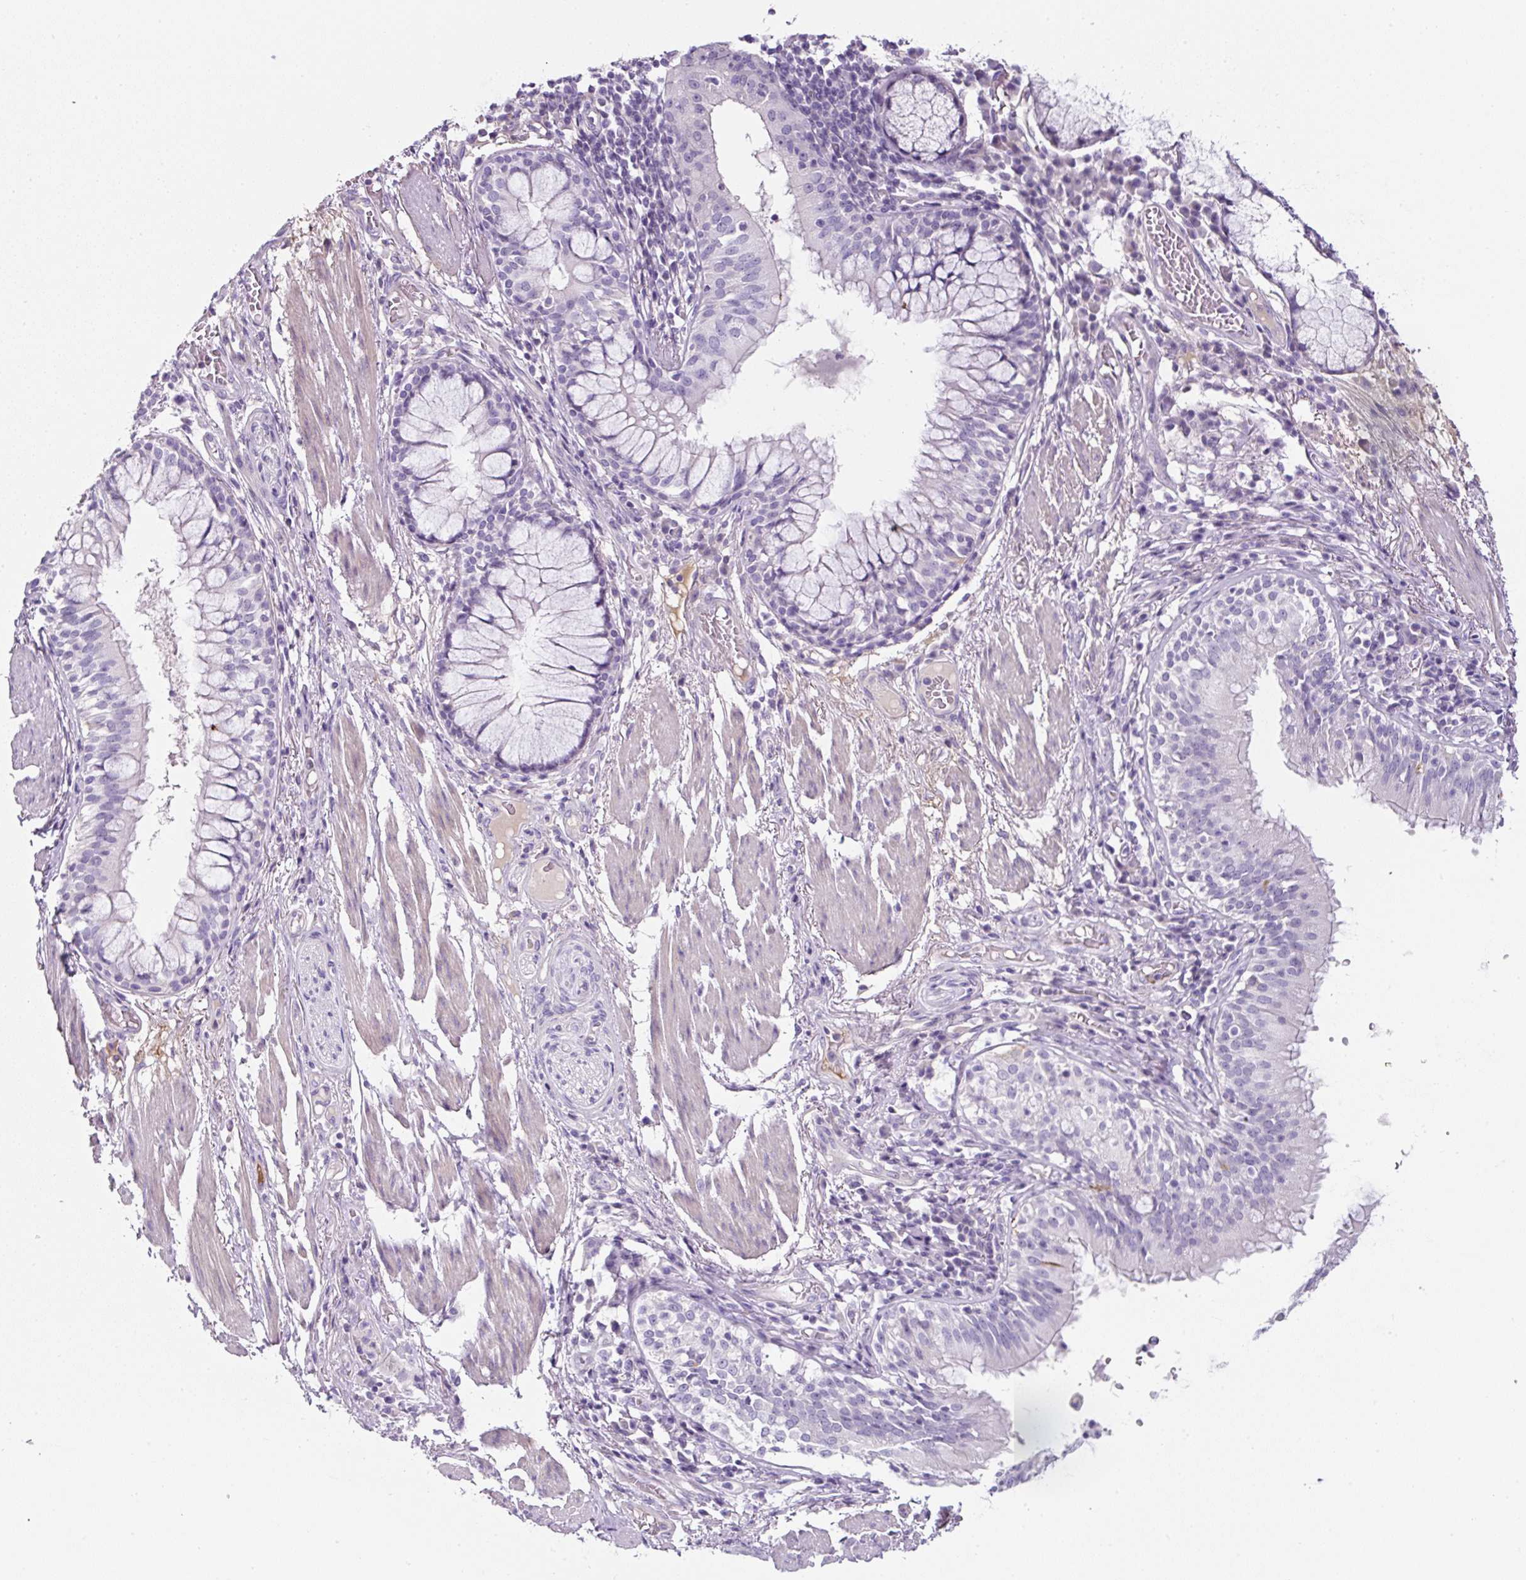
{"staining": {"intensity": "negative", "quantity": "none", "location": "none"}, "tissue": "adipose tissue", "cell_type": "Adipocytes", "image_type": "normal", "snomed": [{"axis": "morphology", "description": "Normal tissue, NOS"}, {"axis": "topography", "description": "Cartilage tissue"}, {"axis": "topography", "description": "Bronchus"}], "caption": "Human adipose tissue stained for a protein using immunohistochemistry (IHC) displays no expression in adipocytes.", "gene": "OR14A2", "patient": {"sex": "male", "age": 56}}